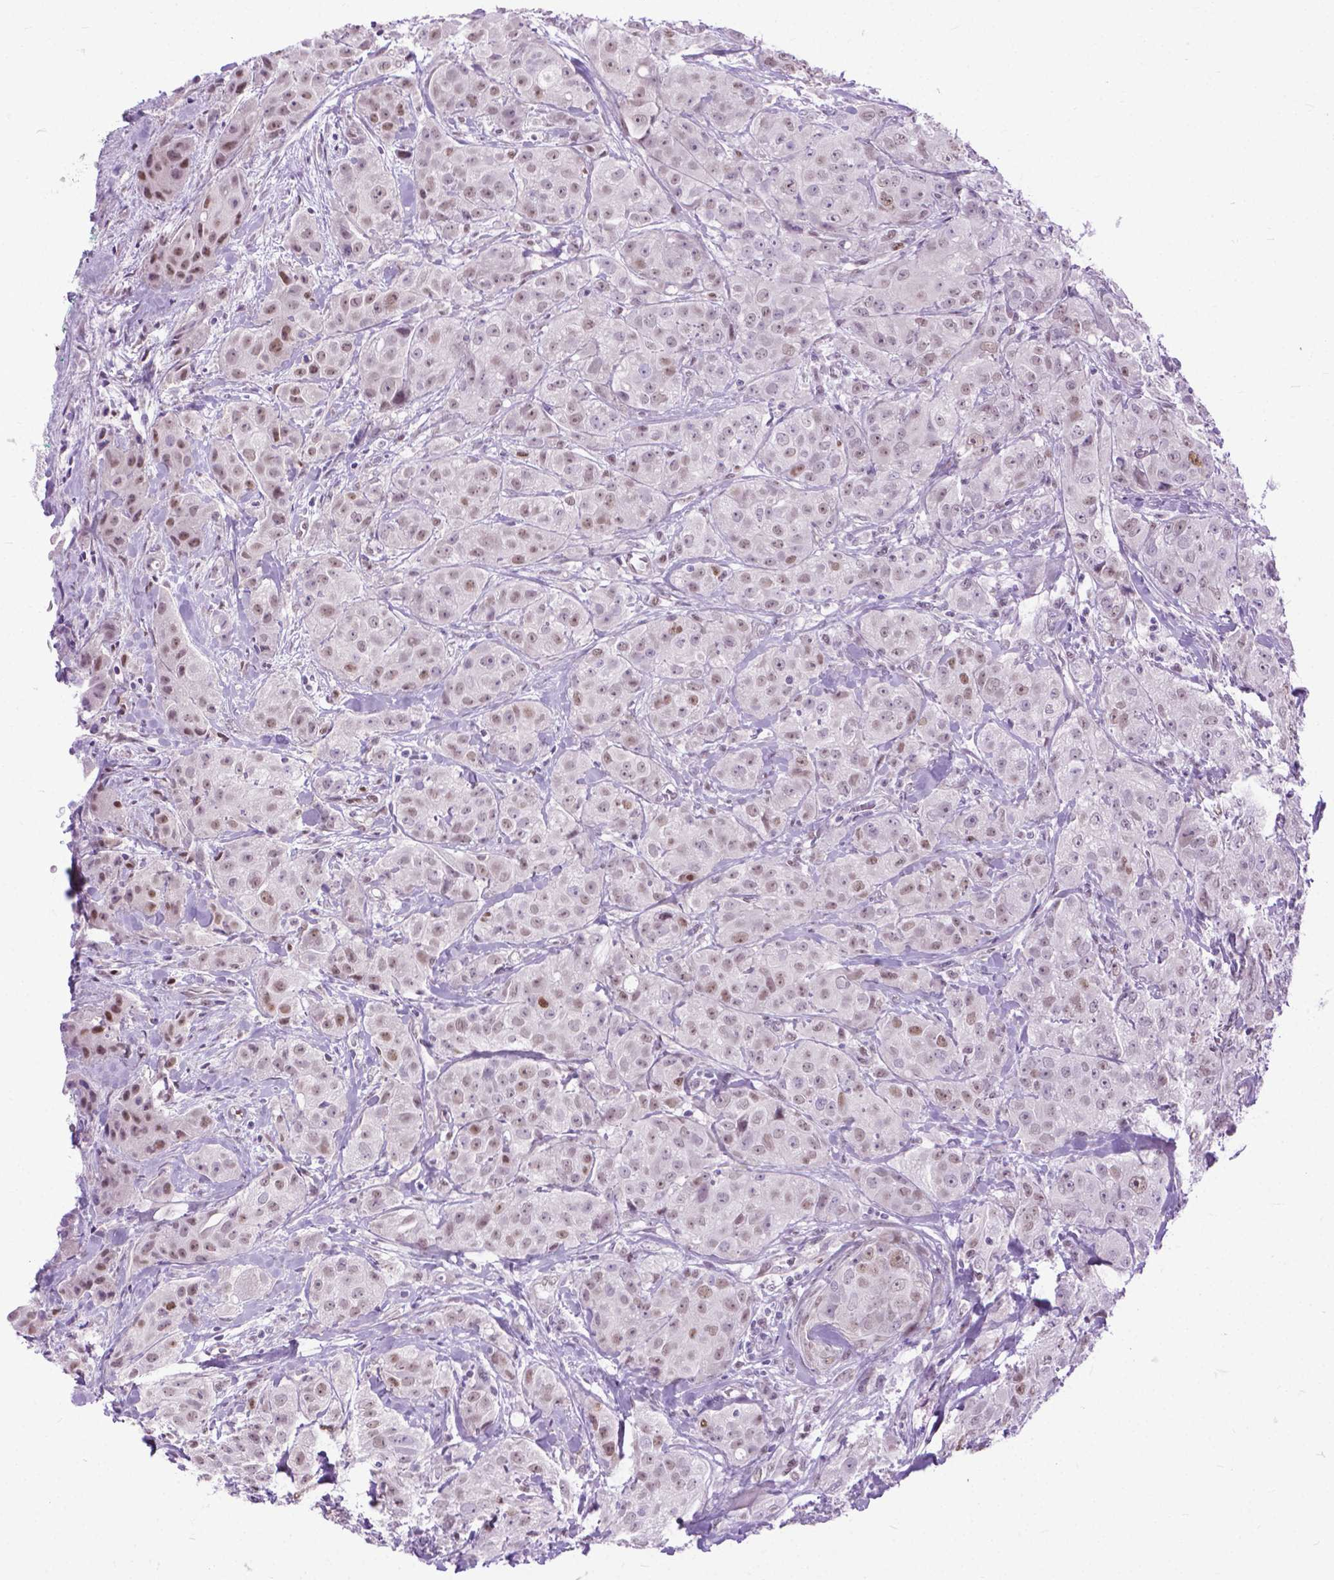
{"staining": {"intensity": "moderate", "quantity": ">75%", "location": "nuclear"}, "tissue": "breast cancer", "cell_type": "Tumor cells", "image_type": "cancer", "snomed": [{"axis": "morphology", "description": "Duct carcinoma"}, {"axis": "topography", "description": "Breast"}], "caption": "Immunohistochemistry micrograph of human breast cancer stained for a protein (brown), which demonstrates medium levels of moderate nuclear expression in approximately >75% of tumor cells.", "gene": "APCDD1L", "patient": {"sex": "female", "age": 43}}